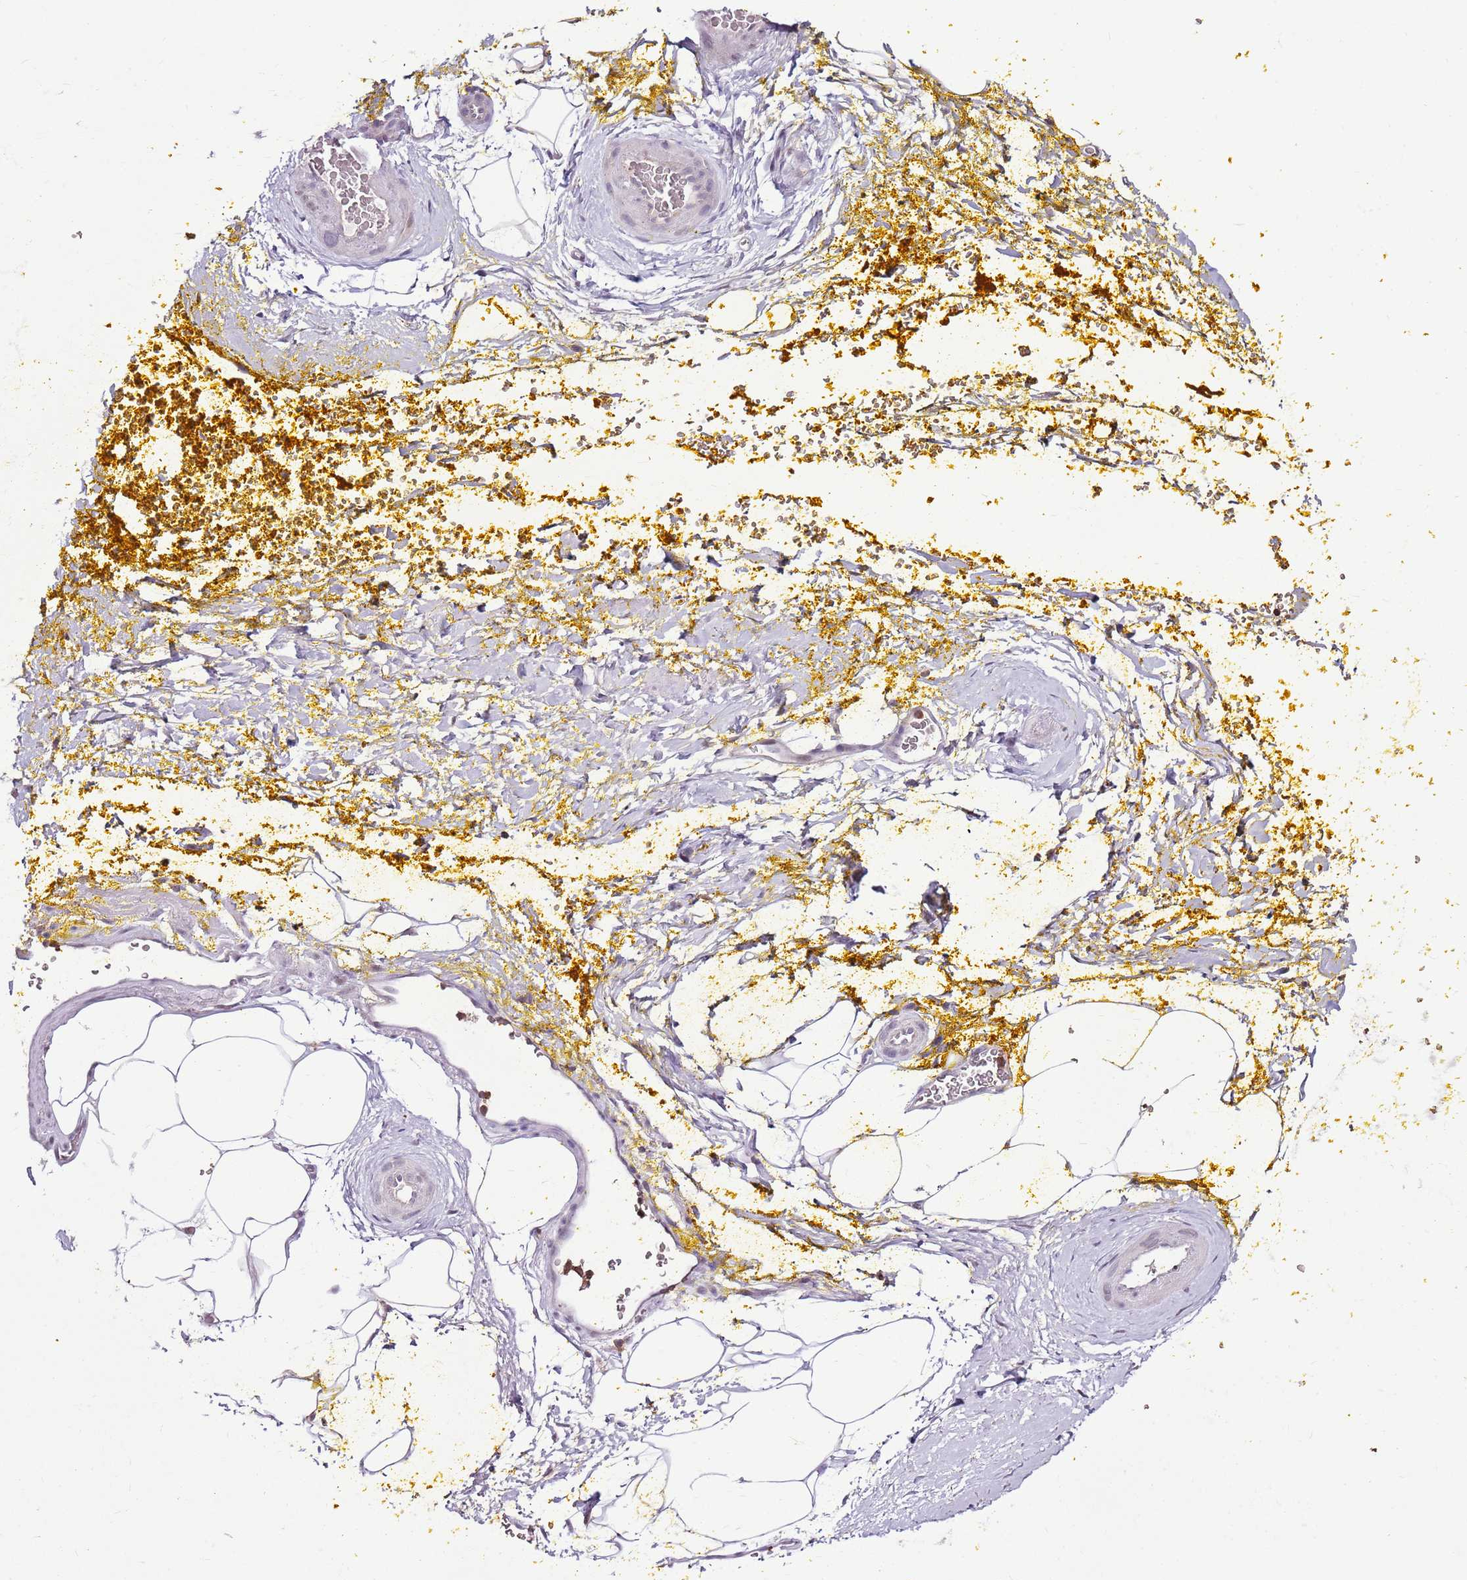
{"staining": {"intensity": "negative", "quantity": "none", "location": "none"}, "tissue": "adipose tissue", "cell_type": "Adipocytes", "image_type": "normal", "snomed": [{"axis": "morphology", "description": "Normal tissue, NOS"}, {"axis": "morphology", "description": "Adenocarcinoma, Low grade"}, {"axis": "topography", "description": "Prostate"}, {"axis": "topography", "description": "Peripheral nerve tissue"}], "caption": "Adipocytes are negative for brown protein staining in normal adipose tissue. (DAB (3,3'-diaminobenzidine) immunohistochemistry (IHC) visualized using brightfield microscopy, high magnification).", "gene": "ZSWIM1", "patient": {"sex": "male", "age": 63}}